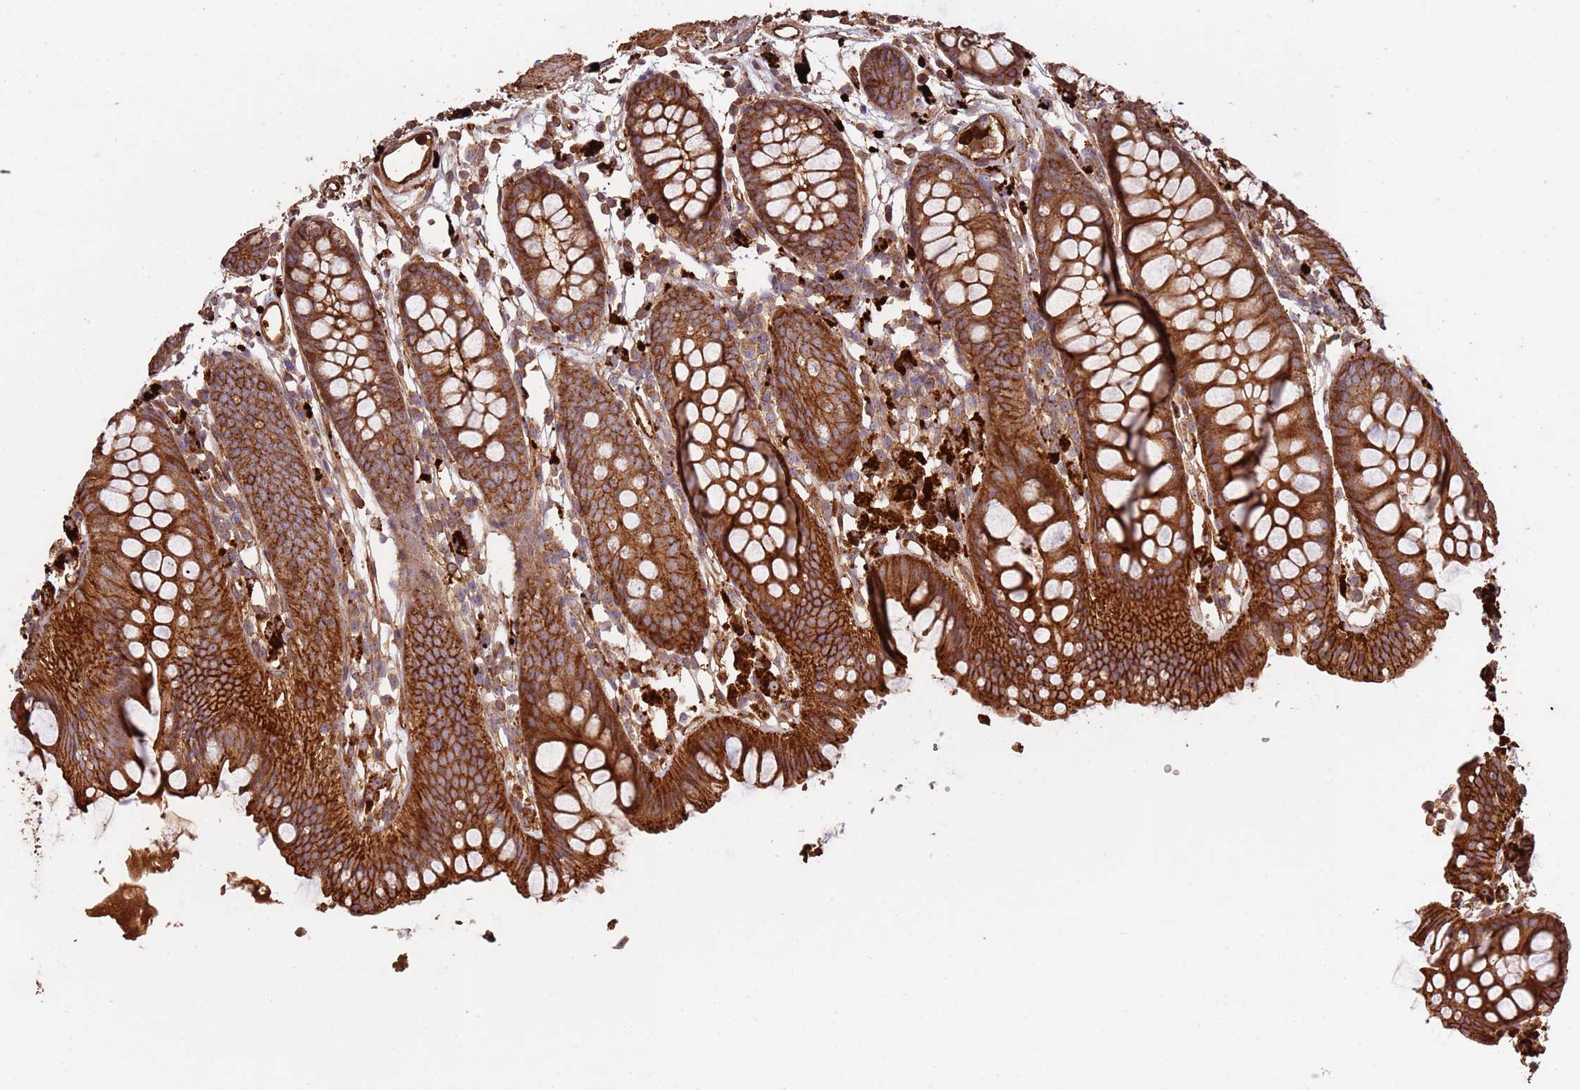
{"staining": {"intensity": "strong", "quantity": ">75%", "location": "cytoplasmic/membranous"}, "tissue": "colon", "cell_type": "Endothelial cells", "image_type": "normal", "snomed": [{"axis": "morphology", "description": "Normal tissue, NOS"}, {"axis": "topography", "description": "Colon"}], "caption": "Endothelial cells demonstrate strong cytoplasmic/membranous expression in about >75% of cells in benign colon. Immunohistochemistry stains the protein of interest in brown and the nuclei are stained blue.", "gene": "NDUFAF4", "patient": {"sex": "female", "age": 84}}